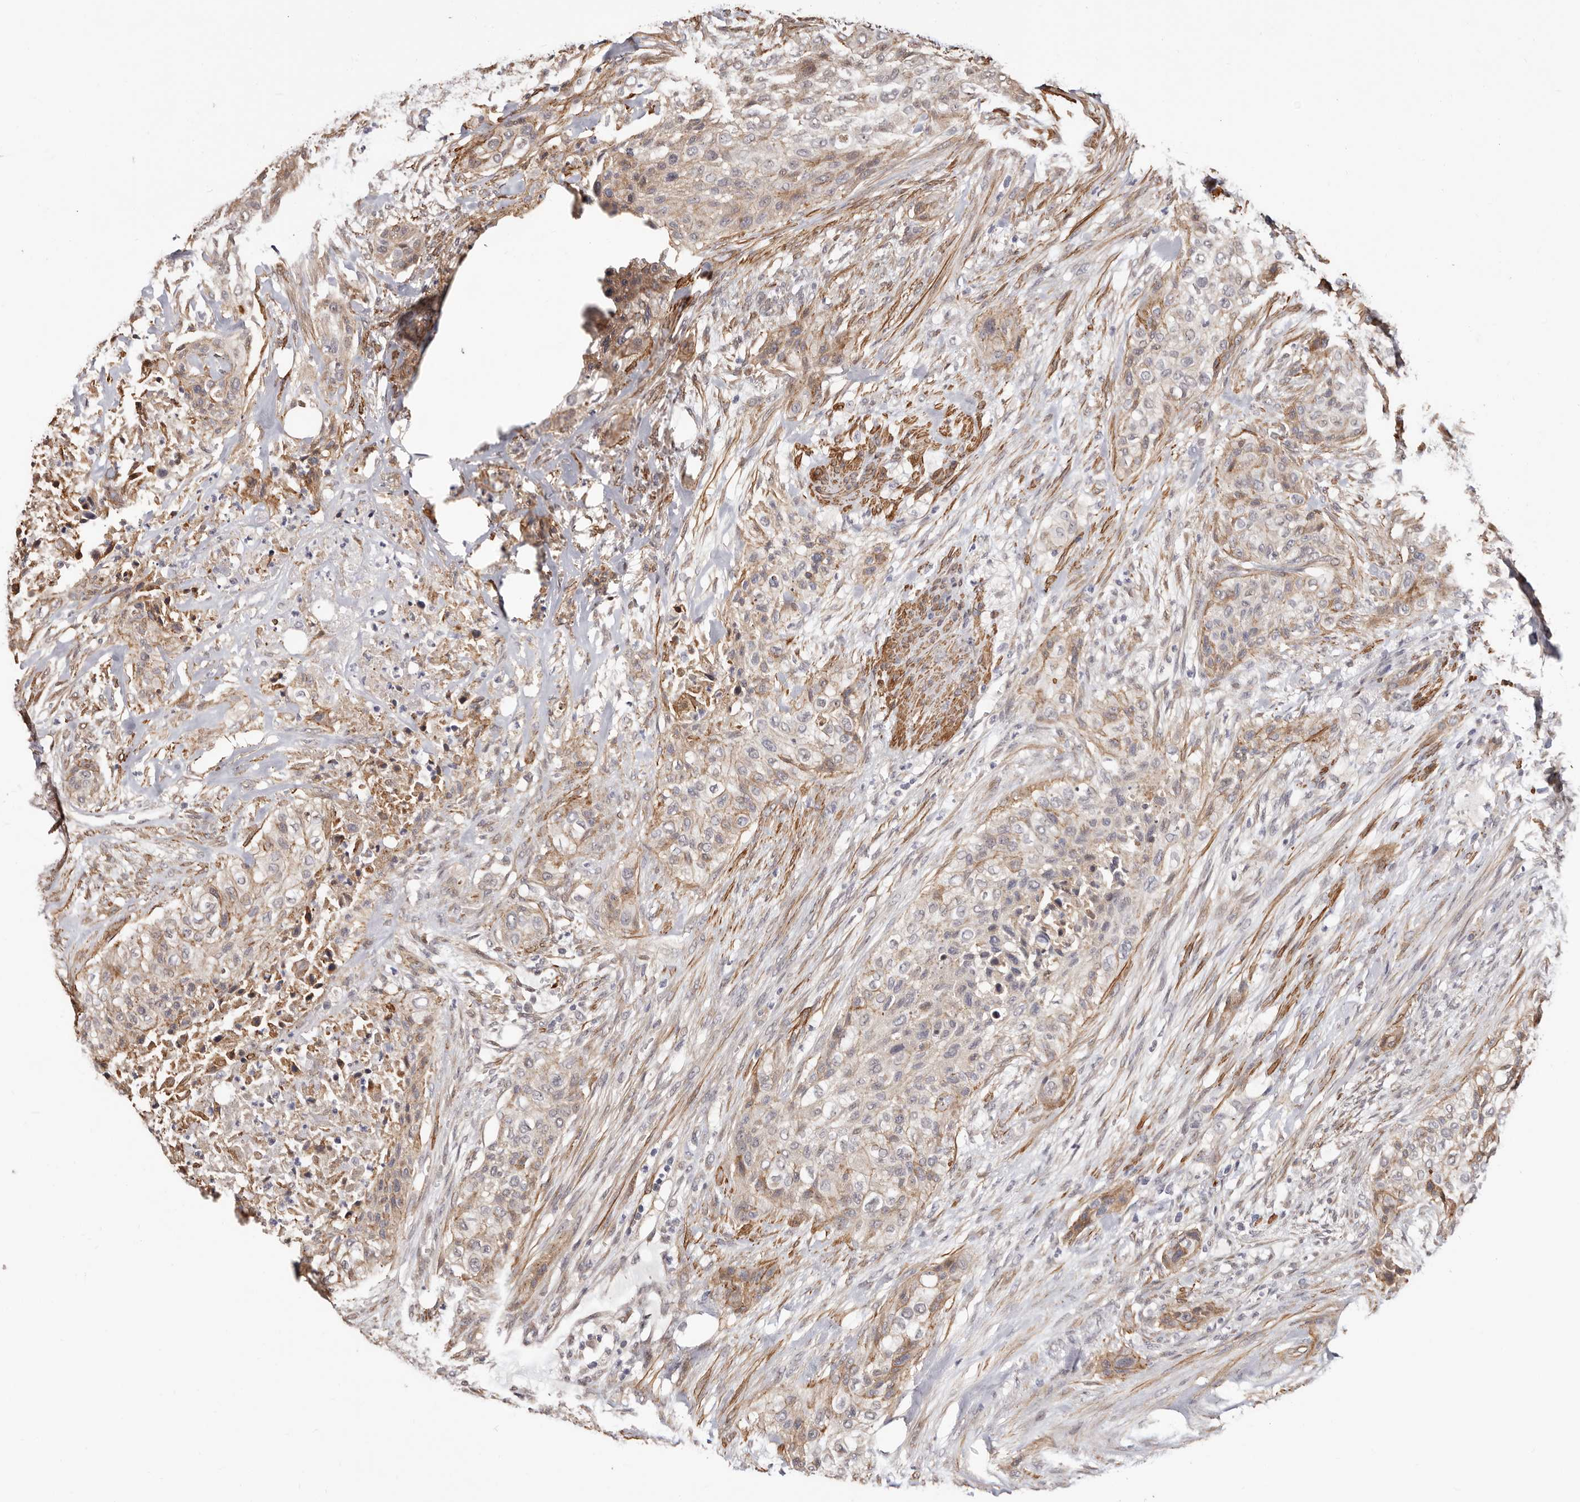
{"staining": {"intensity": "weak", "quantity": "25%-75%", "location": "cytoplasmic/membranous"}, "tissue": "urothelial cancer", "cell_type": "Tumor cells", "image_type": "cancer", "snomed": [{"axis": "morphology", "description": "Urothelial carcinoma, High grade"}, {"axis": "topography", "description": "Urinary bladder"}], "caption": "The histopathology image displays a brown stain indicating the presence of a protein in the cytoplasmic/membranous of tumor cells in urothelial cancer. (brown staining indicates protein expression, while blue staining denotes nuclei).", "gene": "TRIP13", "patient": {"sex": "male", "age": 35}}